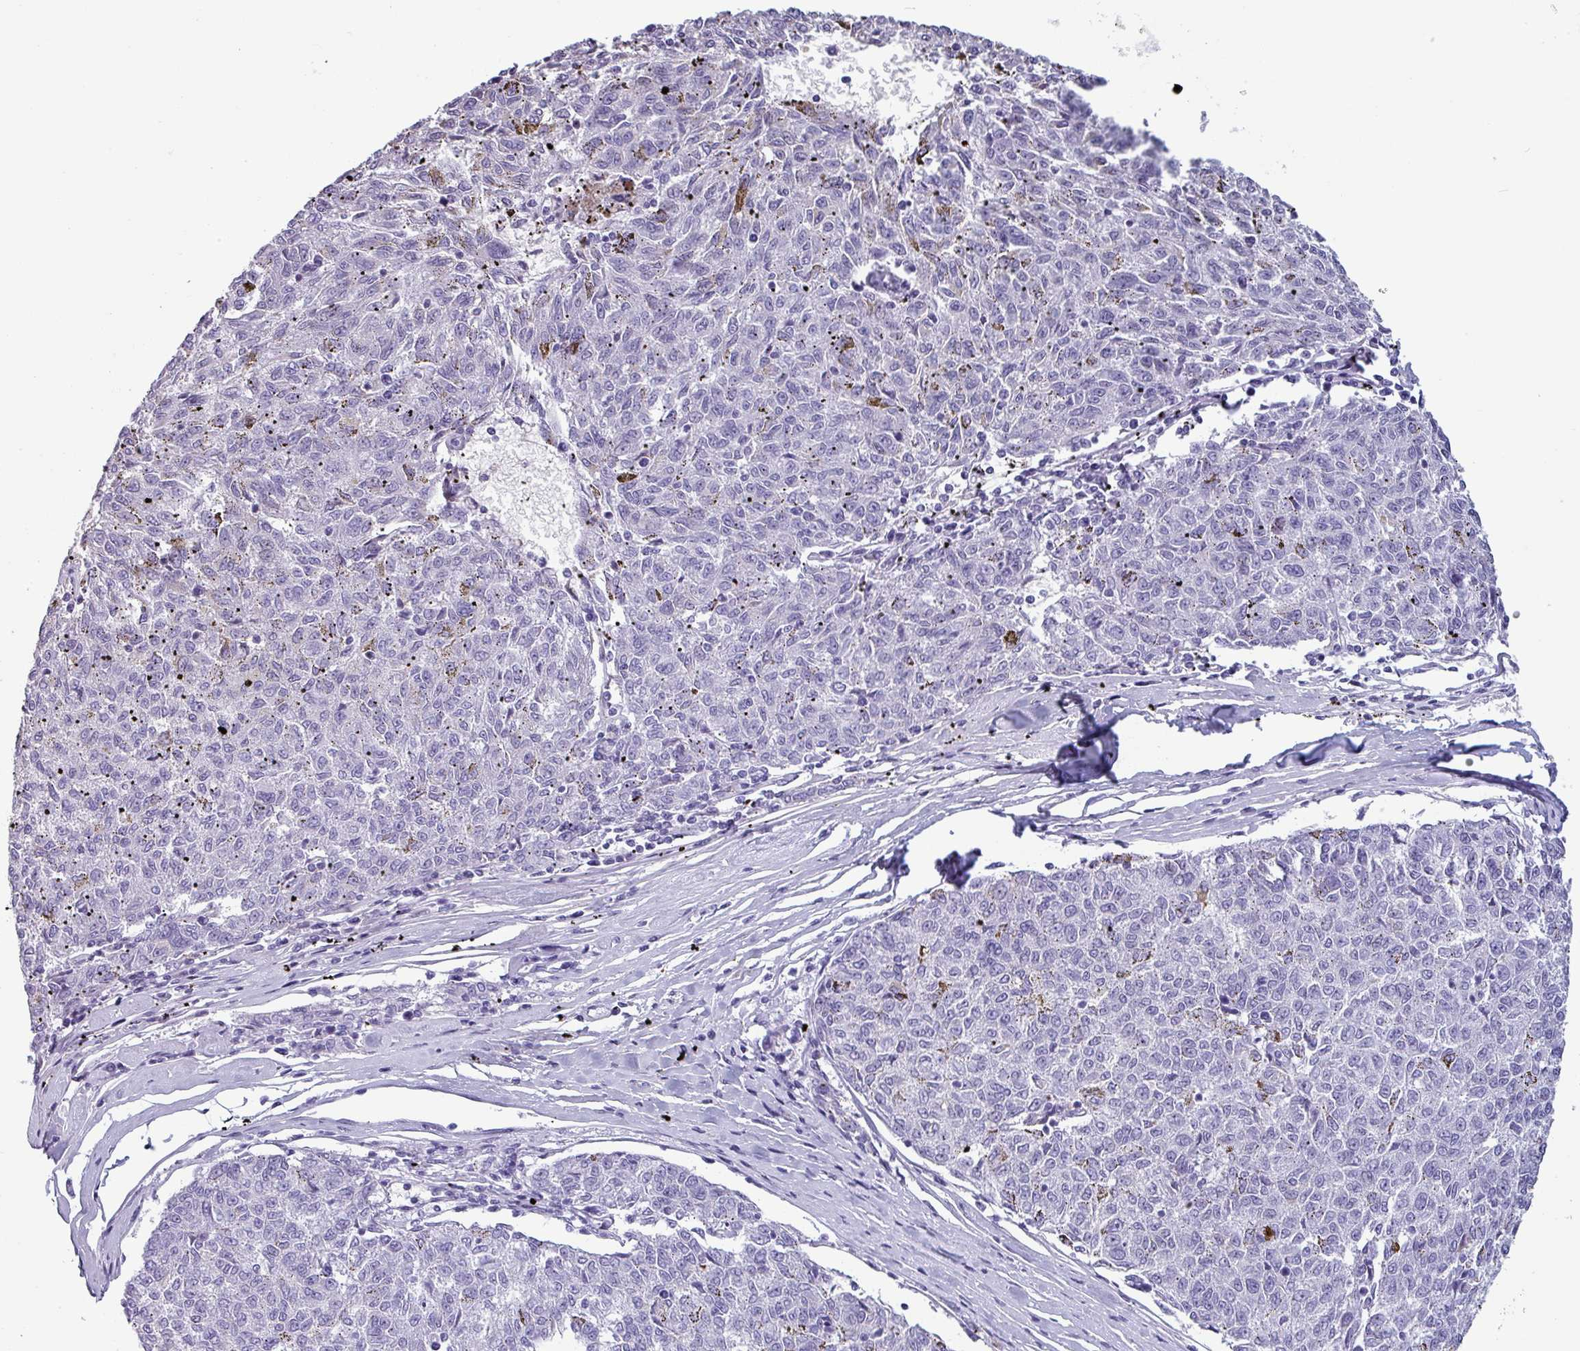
{"staining": {"intensity": "negative", "quantity": "none", "location": "none"}, "tissue": "melanoma", "cell_type": "Tumor cells", "image_type": "cancer", "snomed": [{"axis": "morphology", "description": "Malignant melanoma, NOS"}, {"axis": "topography", "description": "Skin"}], "caption": "Protein analysis of melanoma exhibits no significant positivity in tumor cells.", "gene": "CRYBB2", "patient": {"sex": "female", "age": 72}}